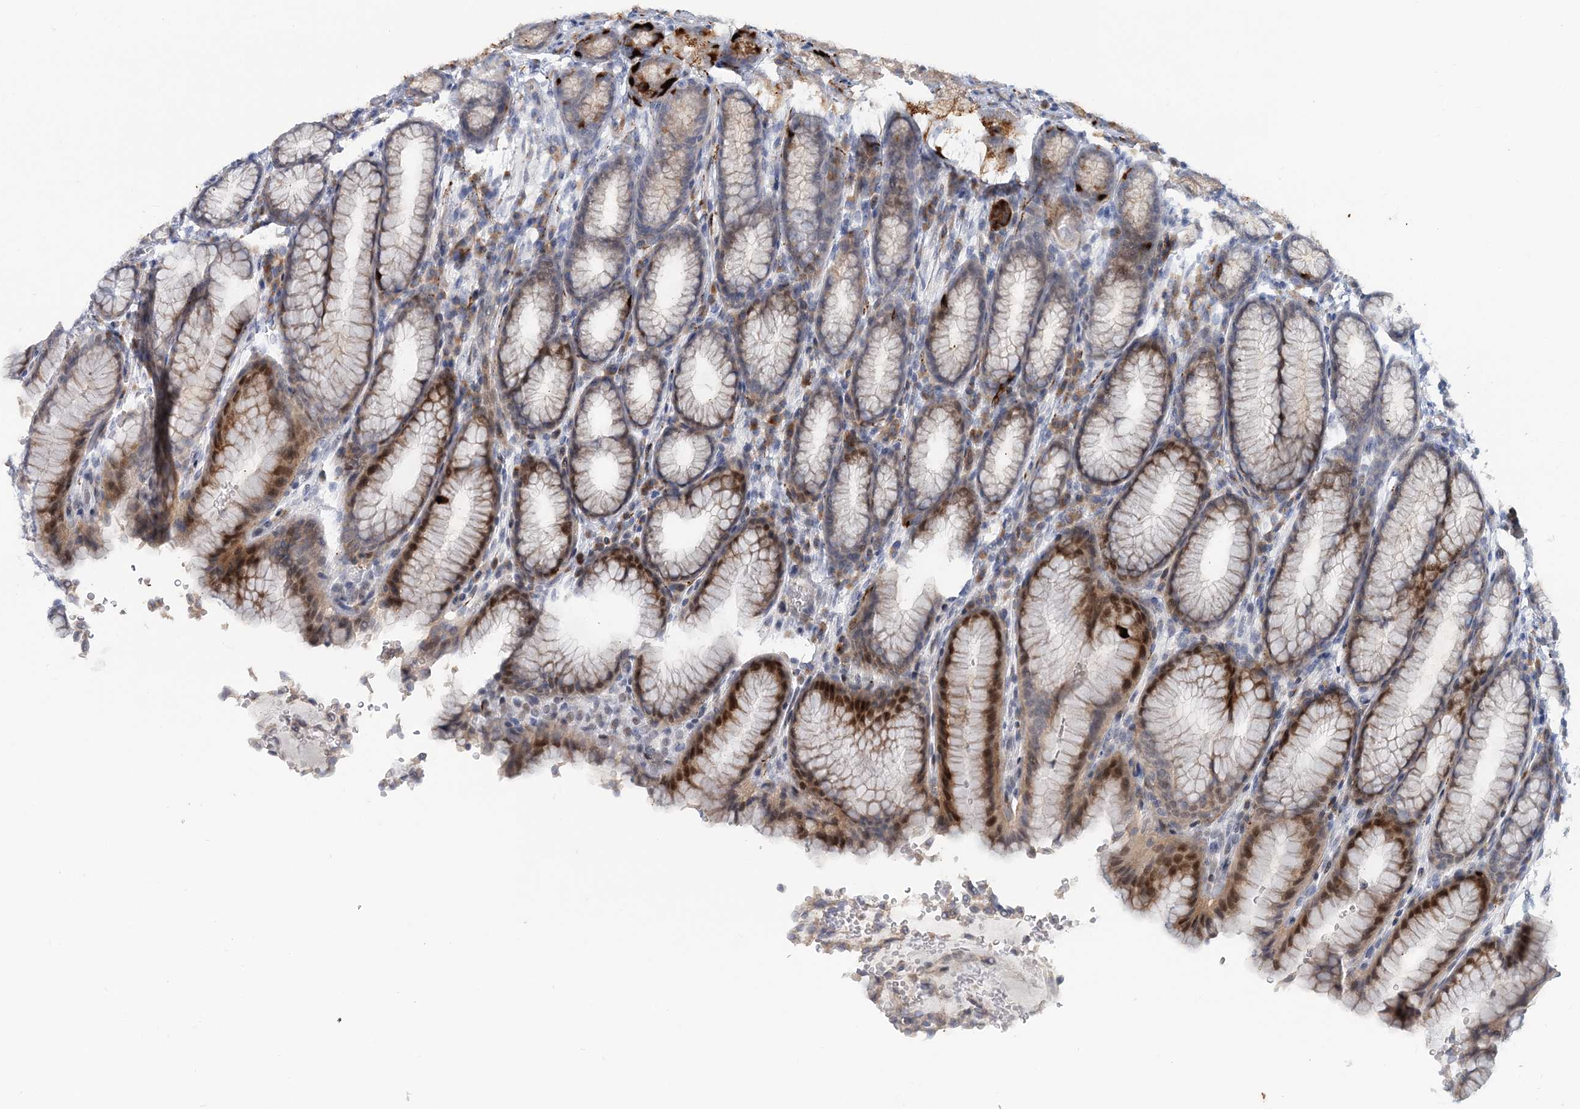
{"staining": {"intensity": "moderate", "quantity": "<25%", "location": "cytoplasmic/membranous,nuclear"}, "tissue": "stomach", "cell_type": "Glandular cells", "image_type": "normal", "snomed": [{"axis": "morphology", "description": "Normal tissue, NOS"}, {"axis": "topography", "description": "Stomach"}], "caption": "This histopathology image shows benign stomach stained with immunohistochemistry to label a protein in brown. The cytoplasmic/membranous,nuclear of glandular cells show moderate positivity for the protein. Nuclei are counter-stained blue.", "gene": "SNED1", "patient": {"sex": "male", "age": 42}}